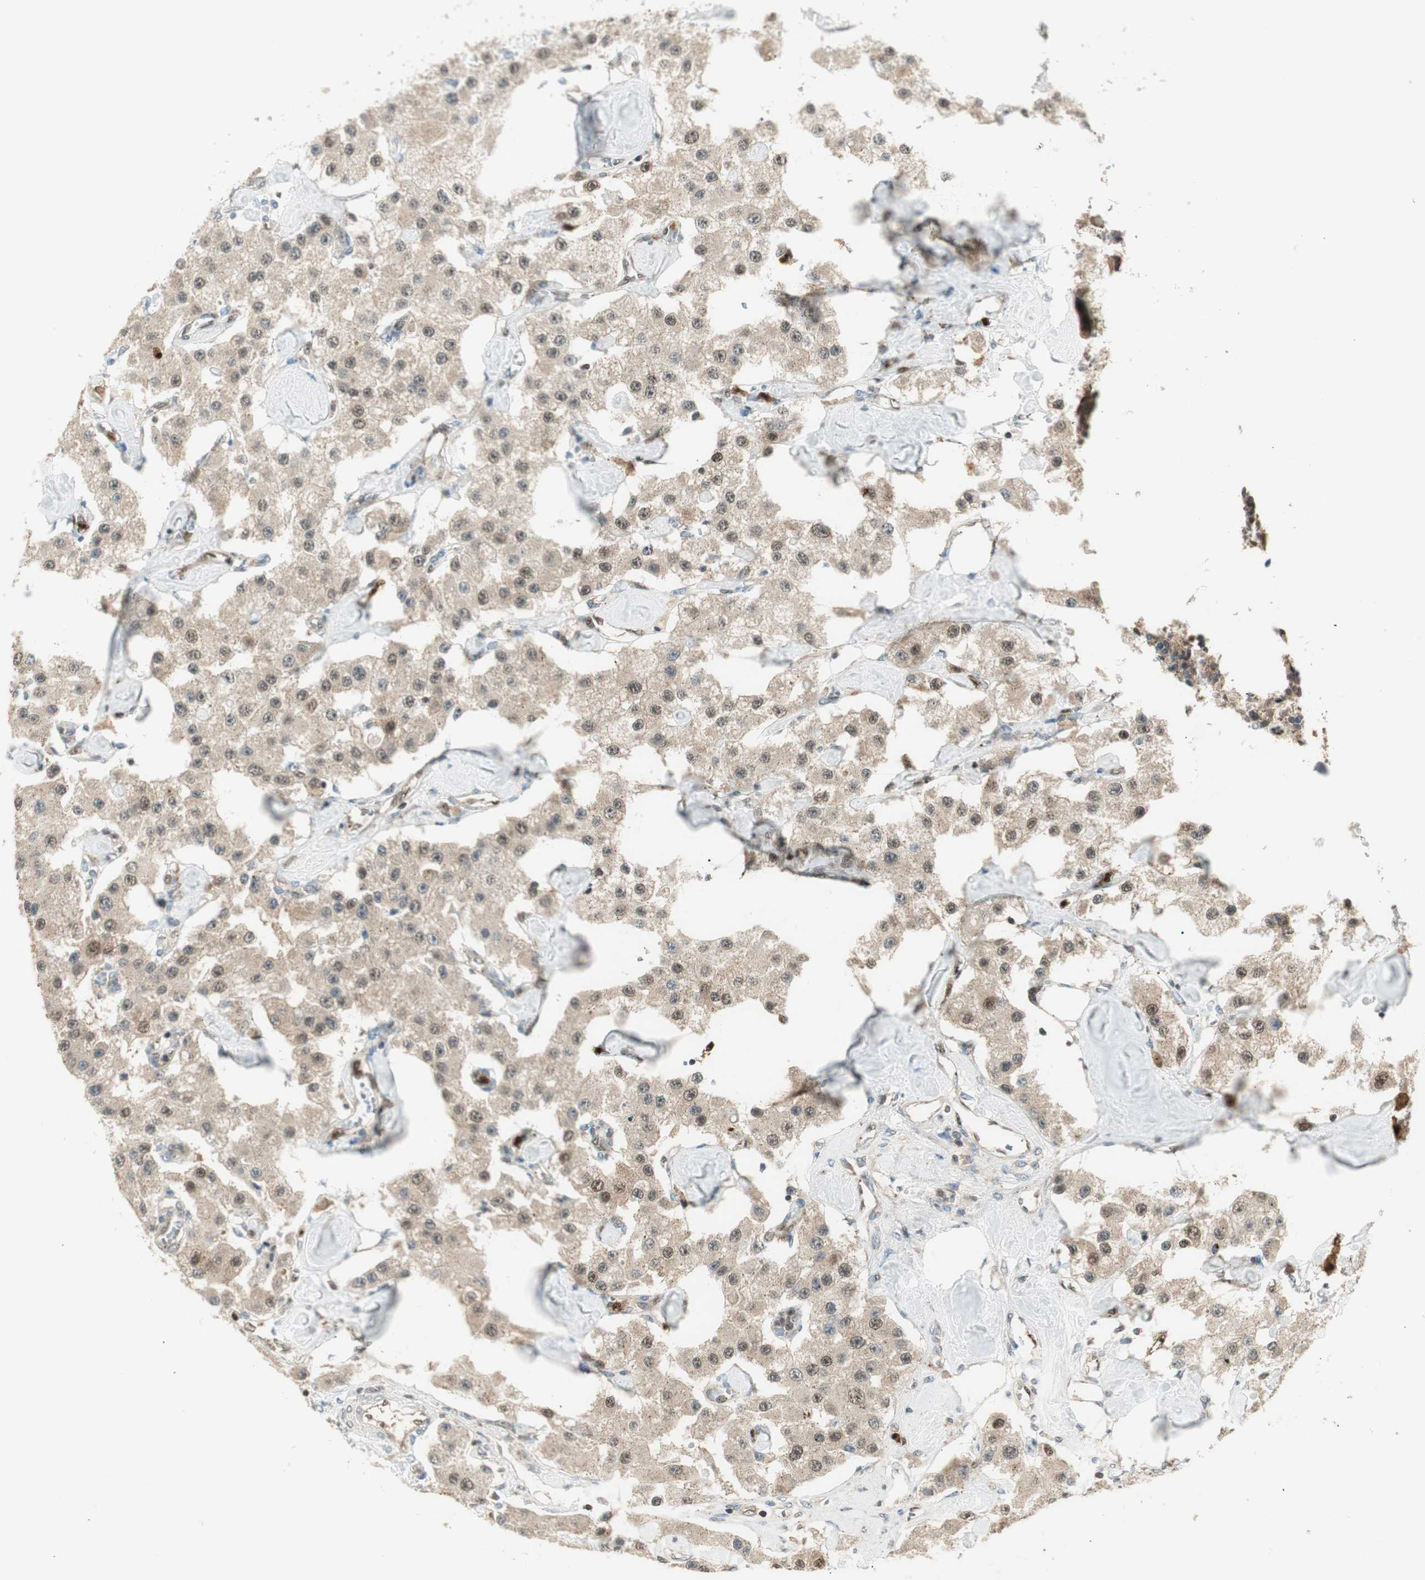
{"staining": {"intensity": "moderate", "quantity": "<25%", "location": "nuclear"}, "tissue": "carcinoid", "cell_type": "Tumor cells", "image_type": "cancer", "snomed": [{"axis": "morphology", "description": "Carcinoid, malignant, NOS"}, {"axis": "topography", "description": "Pancreas"}], "caption": "Immunohistochemical staining of carcinoid displays moderate nuclear protein expression in about <25% of tumor cells.", "gene": "LTA4H", "patient": {"sex": "male", "age": 41}}